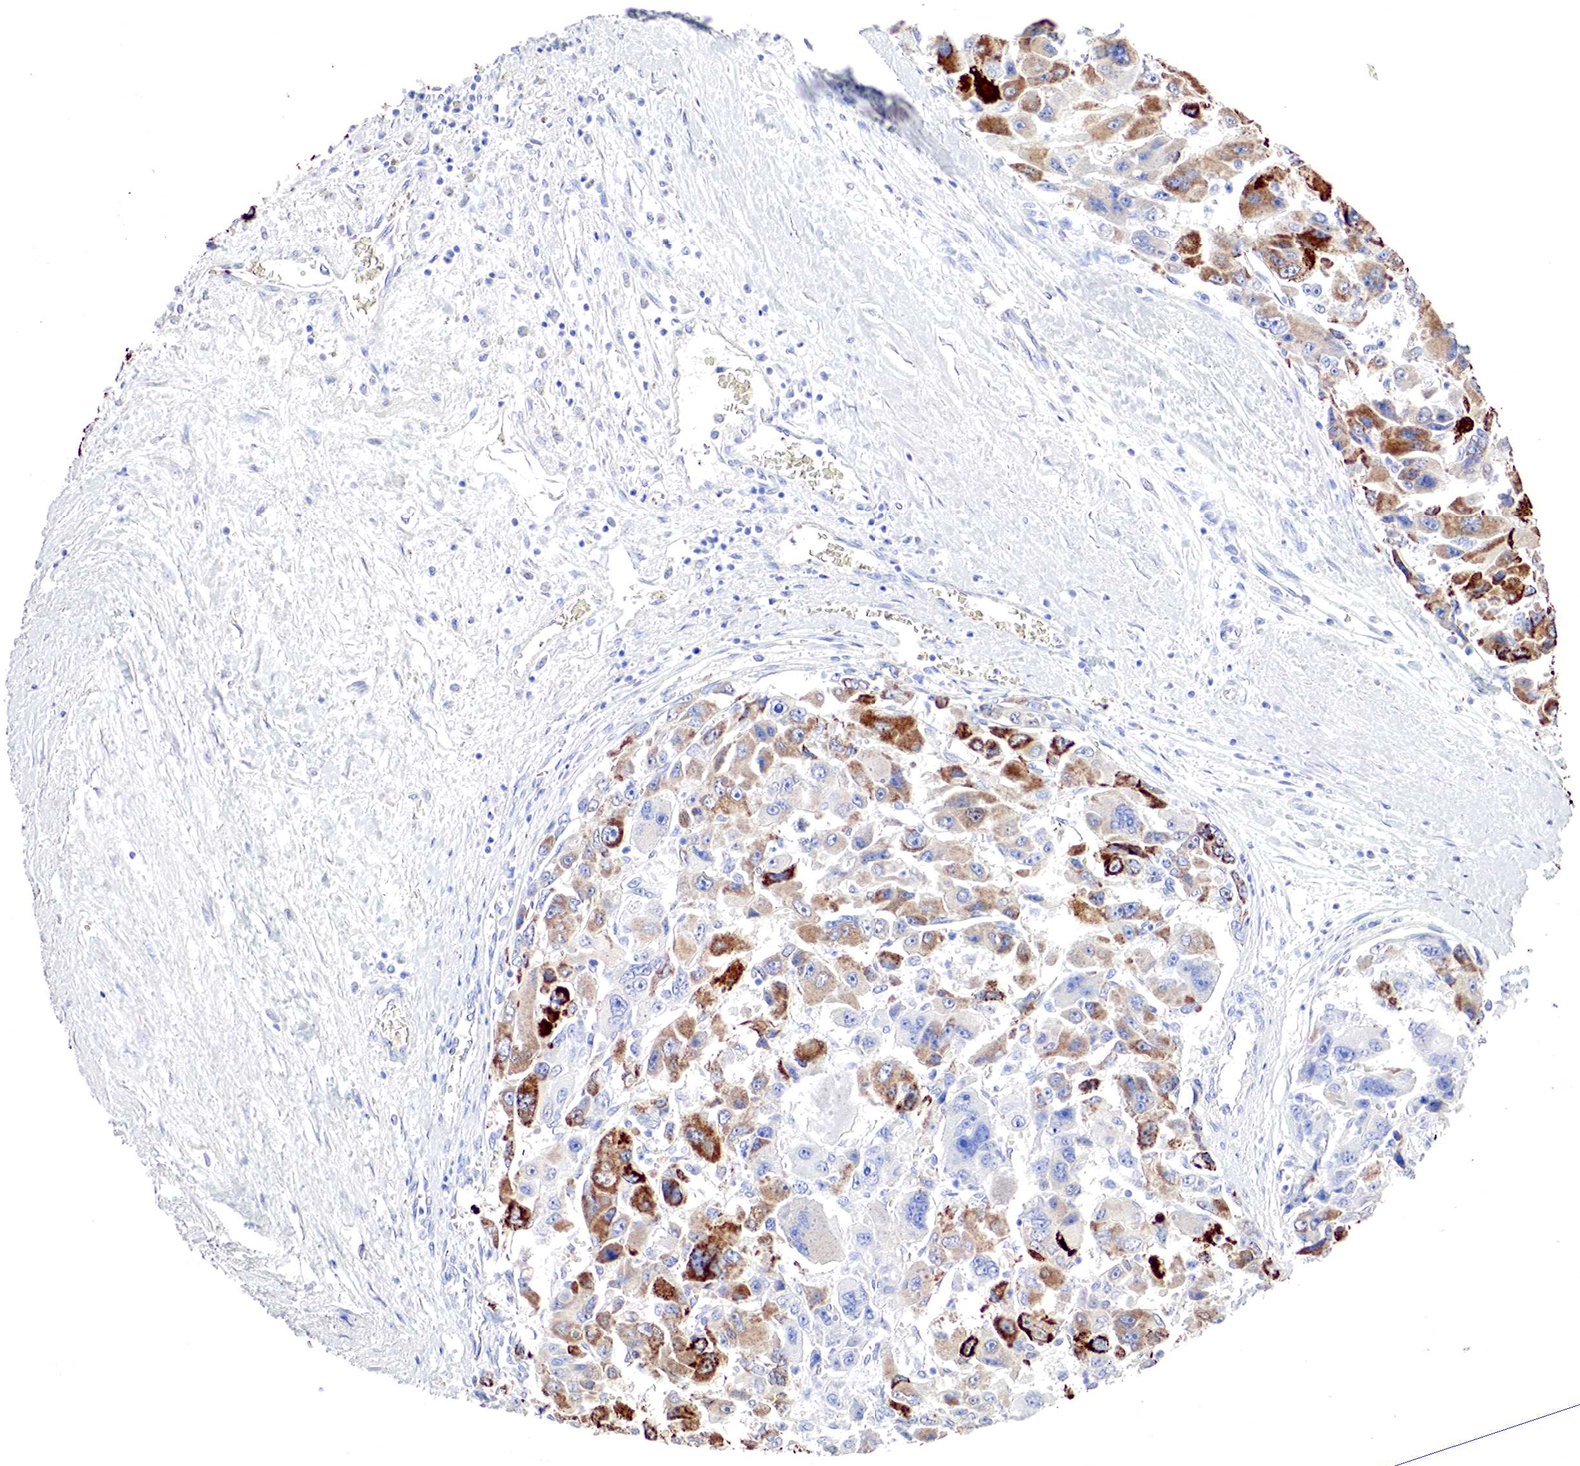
{"staining": {"intensity": "strong", "quantity": "25%-75%", "location": "cytoplasmic/membranous"}, "tissue": "liver cancer", "cell_type": "Tumor cells", "image_type": "cancer", "snomed": [{"axis": "morphology", "description": "Carcinoma, Hepatocellular, NOS"}, {"axis": "topography", "description": "Liver"}], "caption": "Brown immunohistochemical staining in human liver cancer (hepatocellular carcinoma) exhibits strong cytoplasmic/membranous expression in approximately 25%-75% of tumor cells.", "gene": "OTC", "patient": {"sex": "male", "age": 64}}